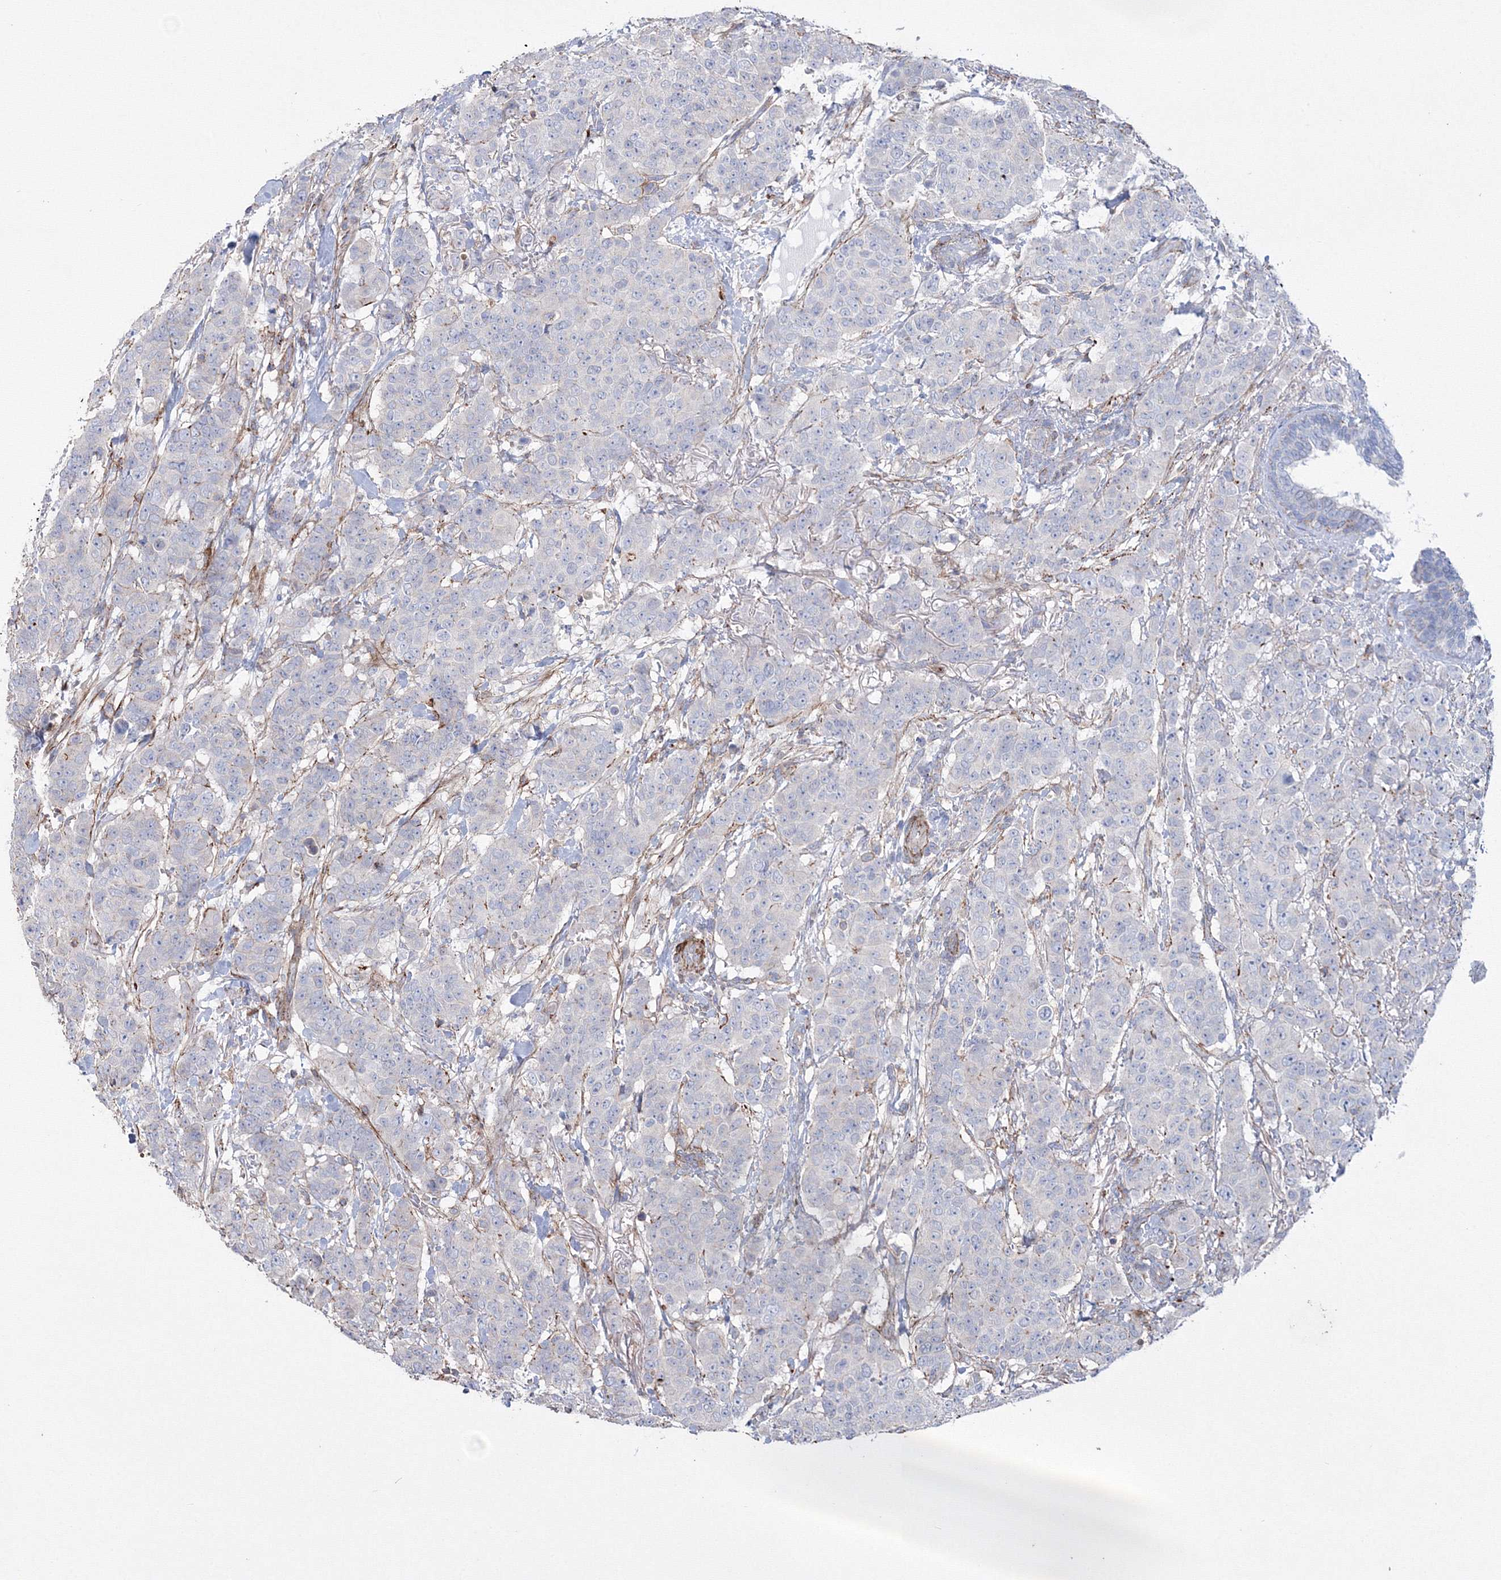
{"staining": {"intensity": "negative", "quantity": "none", "location": "none"}, "tissue": "breast cancer", "cell_type": "Tumor cells", "image_type": "cancer", "snomed": [{"axis": "morphology", "description": "Duct carcinoma"}, {"axis": "topography", "description": "Breast"}], "caption": "This is a micrograph of immunohistochemistry staining of invasive ductal carcinoma (breast), which shows no expression in tumor cells. (Stains: DAB IHC with hematoxylin counter stain, Microscopy: brightfield microscopy at high magnification).", "gene": "GPR82", "patient": {"sex": "female", "age": 40}}